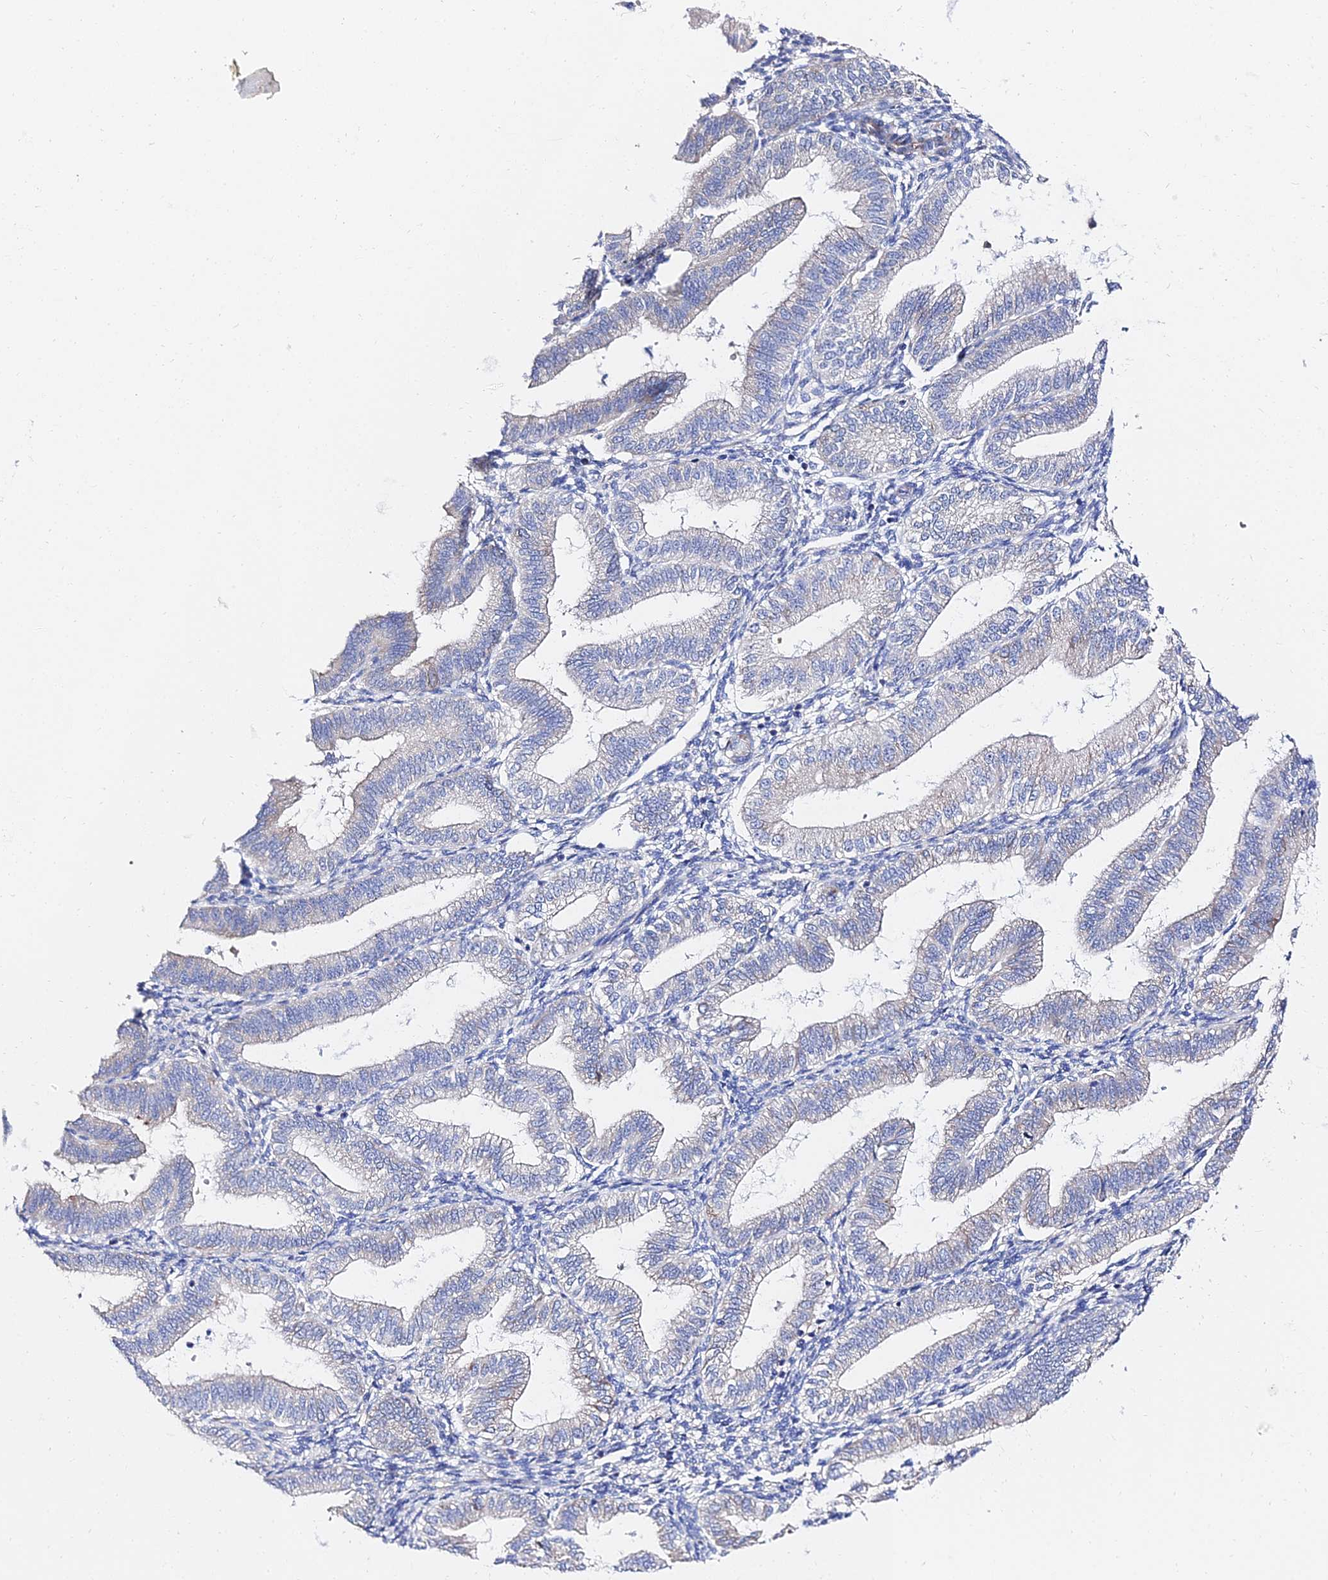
{"staining": {"intensity": "negative", "quantity": "none", "location": "none"}, "tissue": "endometrium", "cell_type": "Cells in endometrial stroma", "image_type": "normal", "snomed": [{"axis": "morphology", "description": "Normal tissue, NOS"}, {"axis": "topography", "description": "Endometrium"}], "caption": "Human endometrium stained for a protein using IHC exhibits no positivity in cells in endometrial stroma.", "gene": "PTTG1", "patient": {"sex": "female", "age": 39}}